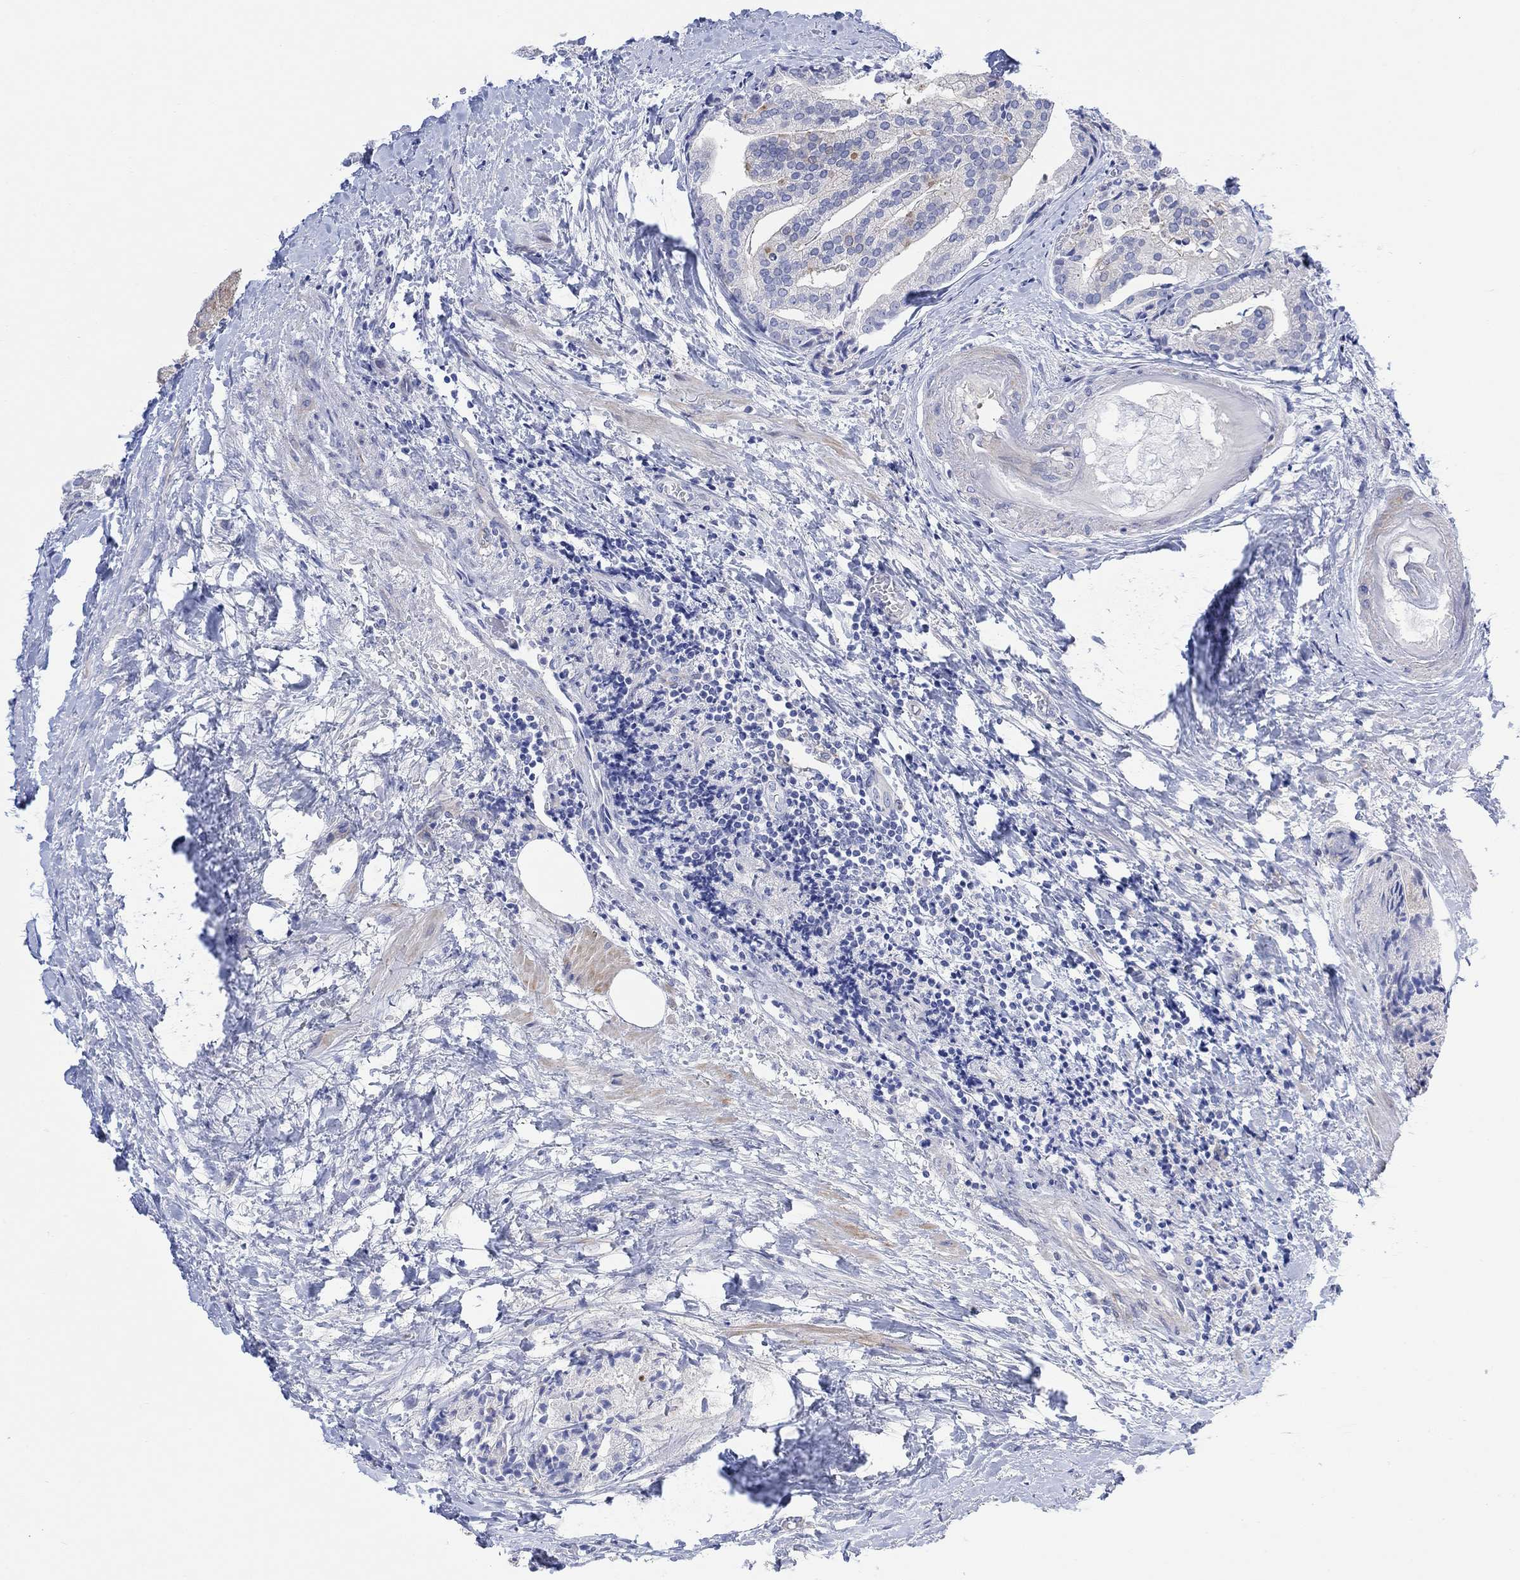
{"staining": {"intensity": "negative", "quantity": "none", "location": "none"}, "tissue": "prostate cancer", "cell_type": "Tumor cells", "image_type": "cancer", "snomed": [{"axis": "morphology", "description": "Adenocarcinoma, NOS"}, {"axis": "topography", "description": "Prostate and seminal vesicle, NOS"}, {"axis": "topography", "description": "Prostate"}], "caption": "The immunohistochemistry photomicrograph has no significant staining in tumor cells of prostate cancer (adenocarcinoma) tissue.", "gene": "TLDC2", "patient": {"sex": "male", "age": 44}}